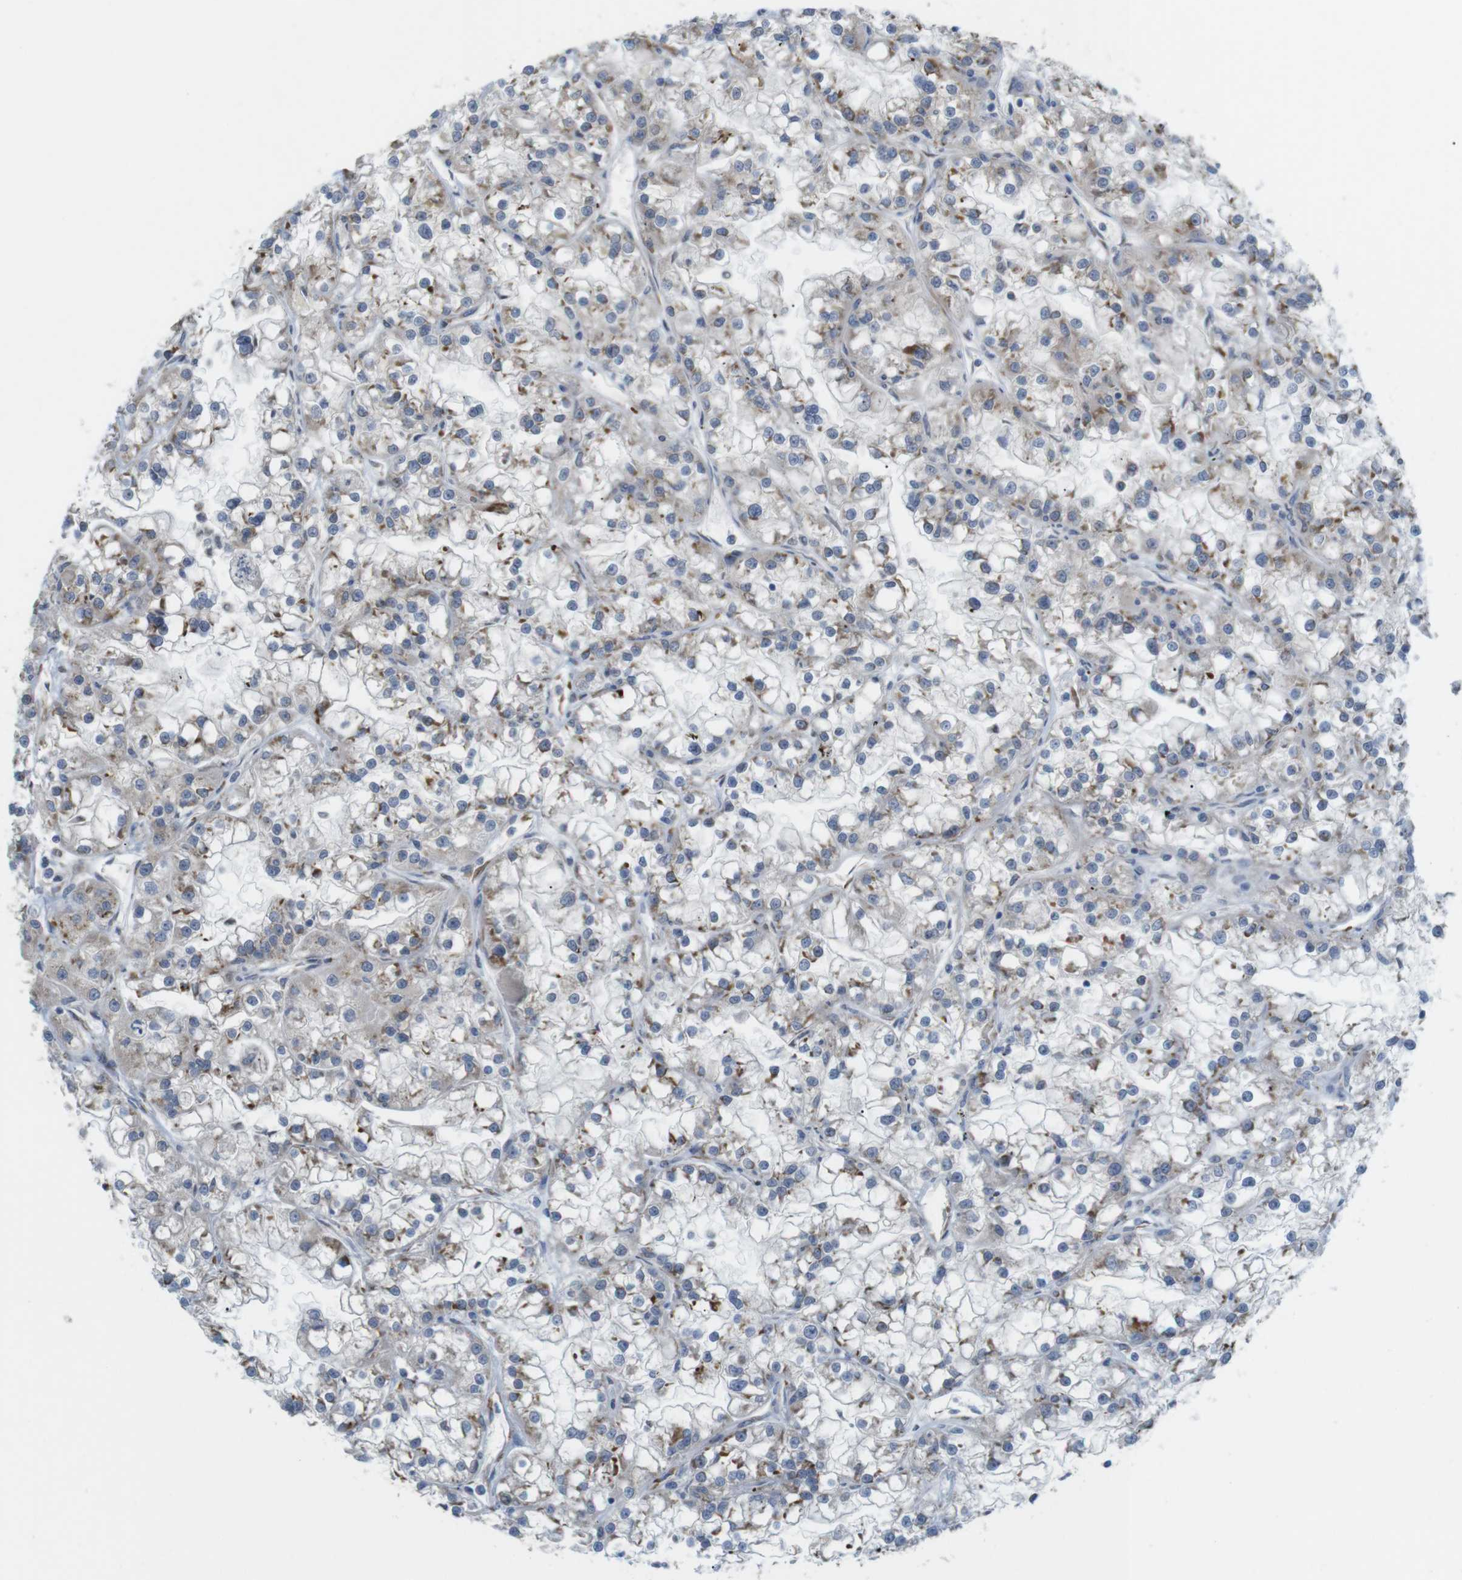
{"staining": {"intensity": "weak", "quantity": "25%-75%", "location": "cytoplasmic/membranous"}, "tissue": "renal cancer", "cell_type": "Tumor cells", "image_type": "cancer", "snomed": [{"axis": "morphology", "description": "Adenocarcinoma, NOS"}, {"axis": "topography", "description": "Kidney"}], "caption": "Renal cancer stained for a protein reveals weak cytoplasmic/membranous positivity in tumor cells.", "gene": "PCNX2", "patient": {"sex": "female", "age": 52}}